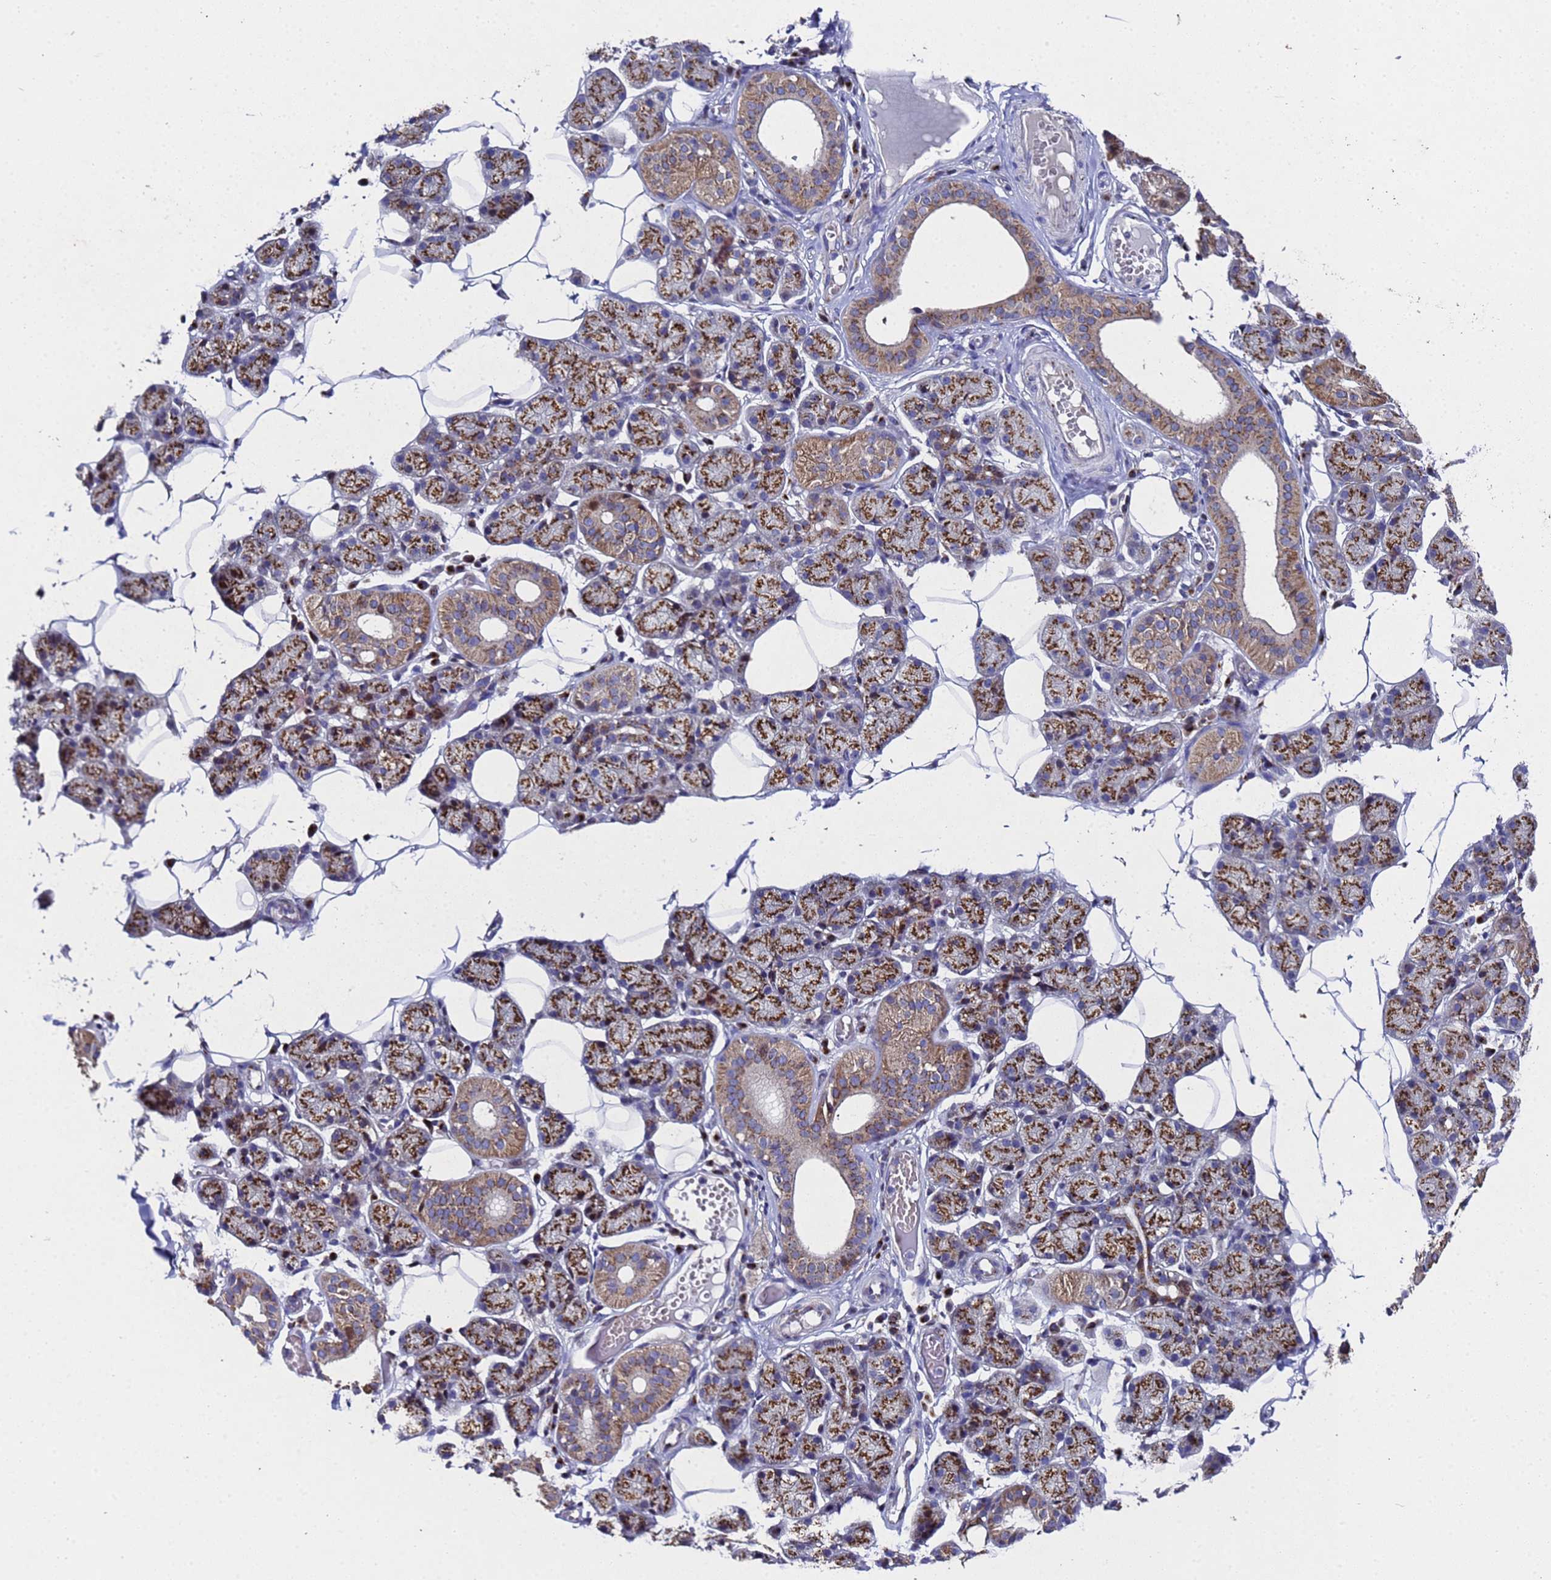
{"staining": {"intensity": "moderate", "quantity": ">75%", "location": "cytoplasmic/membranous"}, "tissue": "salivary gland", "cell_type": "Glandular cells", "image_type": "normal", "snomed": [{"axis": "morphology", "description": "Normal tissue, NOS"}, {"axis": "topography", "description": "Salivary gland"}], "caption": "This histopathology image demonstrates immunohistochemistry staining of unremarkable salivary gland, with medium moderate cytoplasmic/membranous positivity in approximately >75% of glandular cells.", "gene": "NSUN6", "patient": {"sex": "female", "age": 33}}